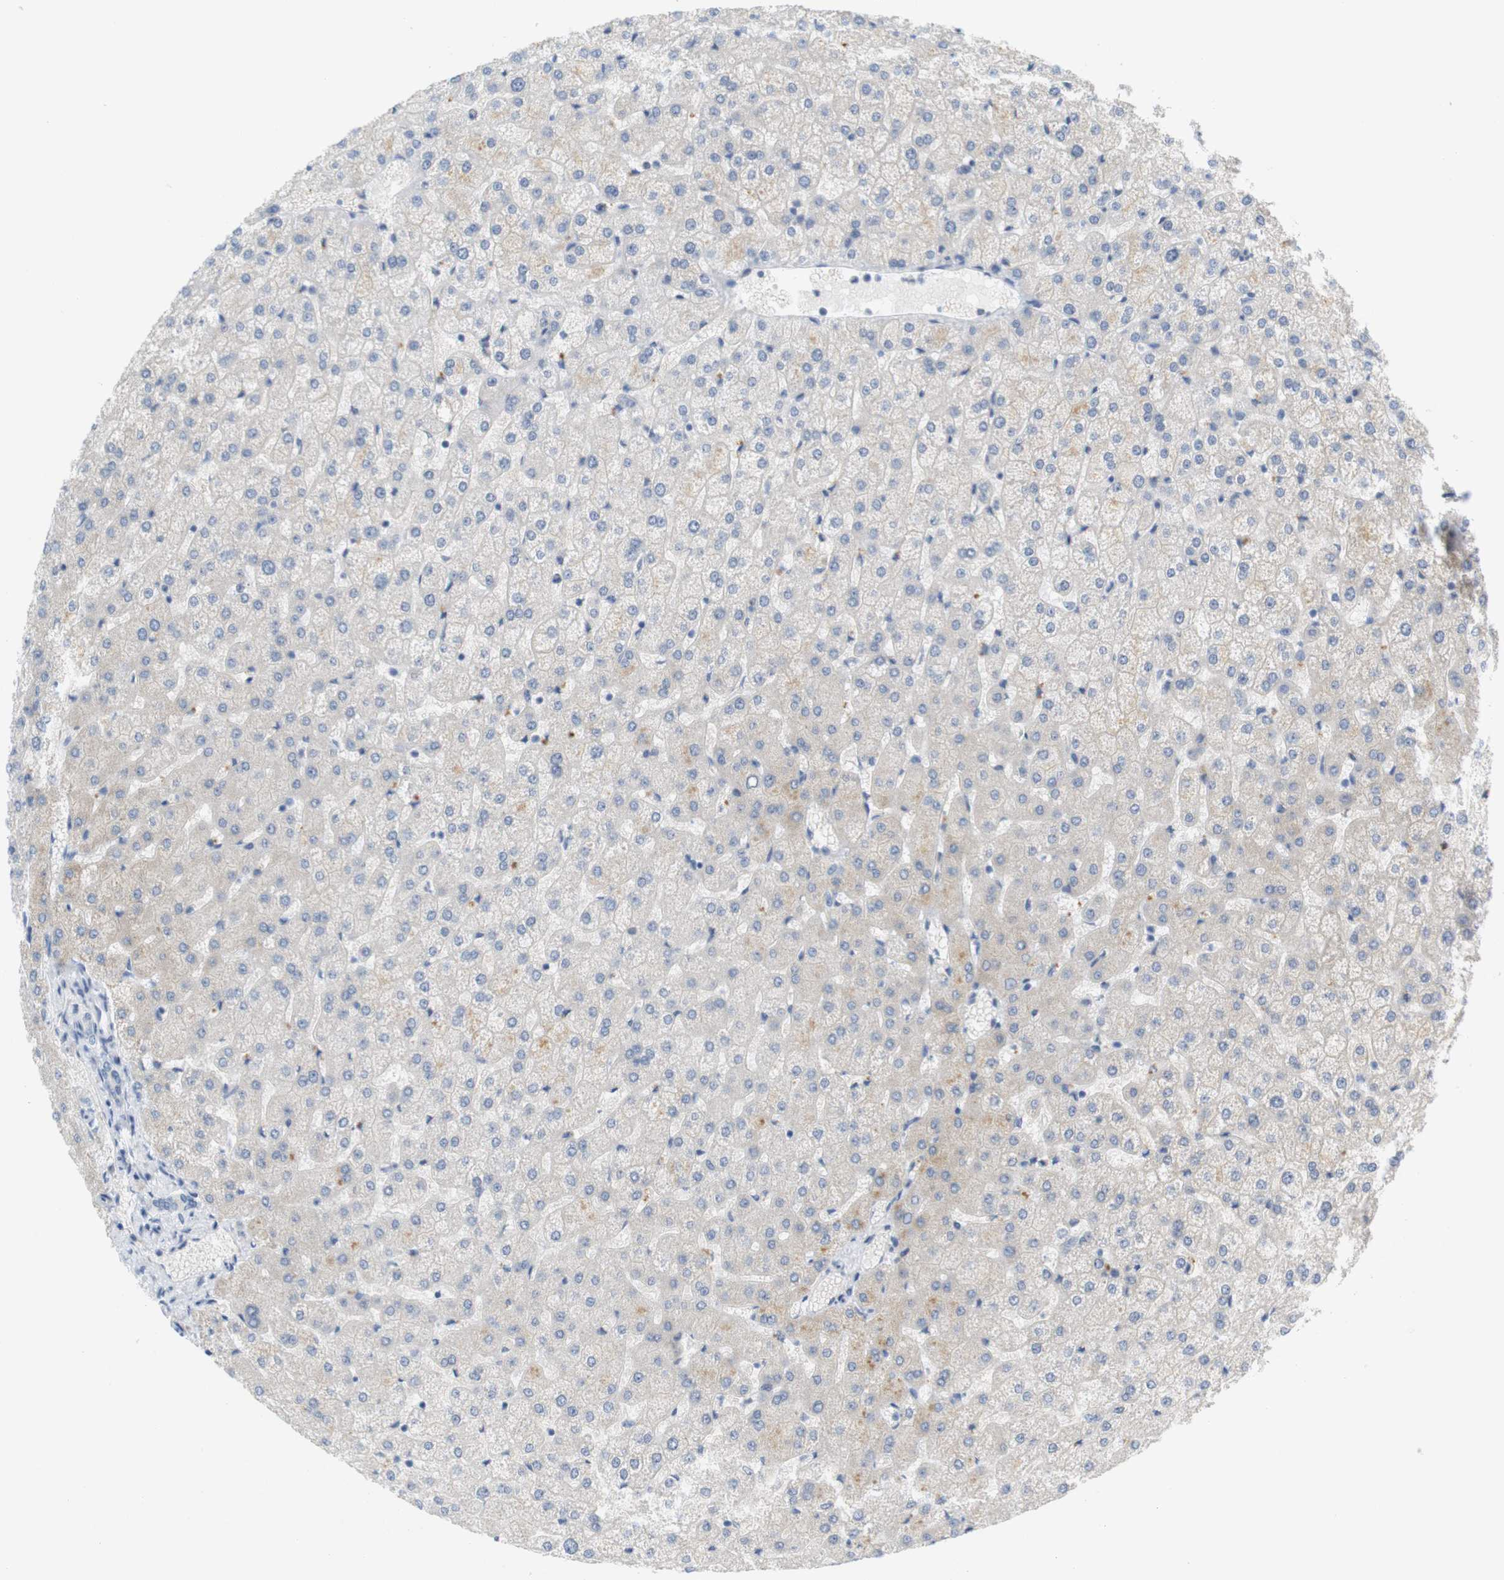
{"staining": {"intensity": "negative", "quantity": "none", "location": "none"}, "tissue": "liver", "cell_type": "Cholangiocytes", "image_type": "normal", "snomed": [{"axis": "morphology", "description": "Normal tissue, NOS"}, {"axis": "topography", "description": "Liver"}], "caption": "IHC photomicrograph of normal liver: human liver stained with DAB (3,3'-diaminobenzidine) shows no significant protein staining in cholangiocytes.", "gene": "LRRK2", "patient": {"sex": "female", "age": 32}}